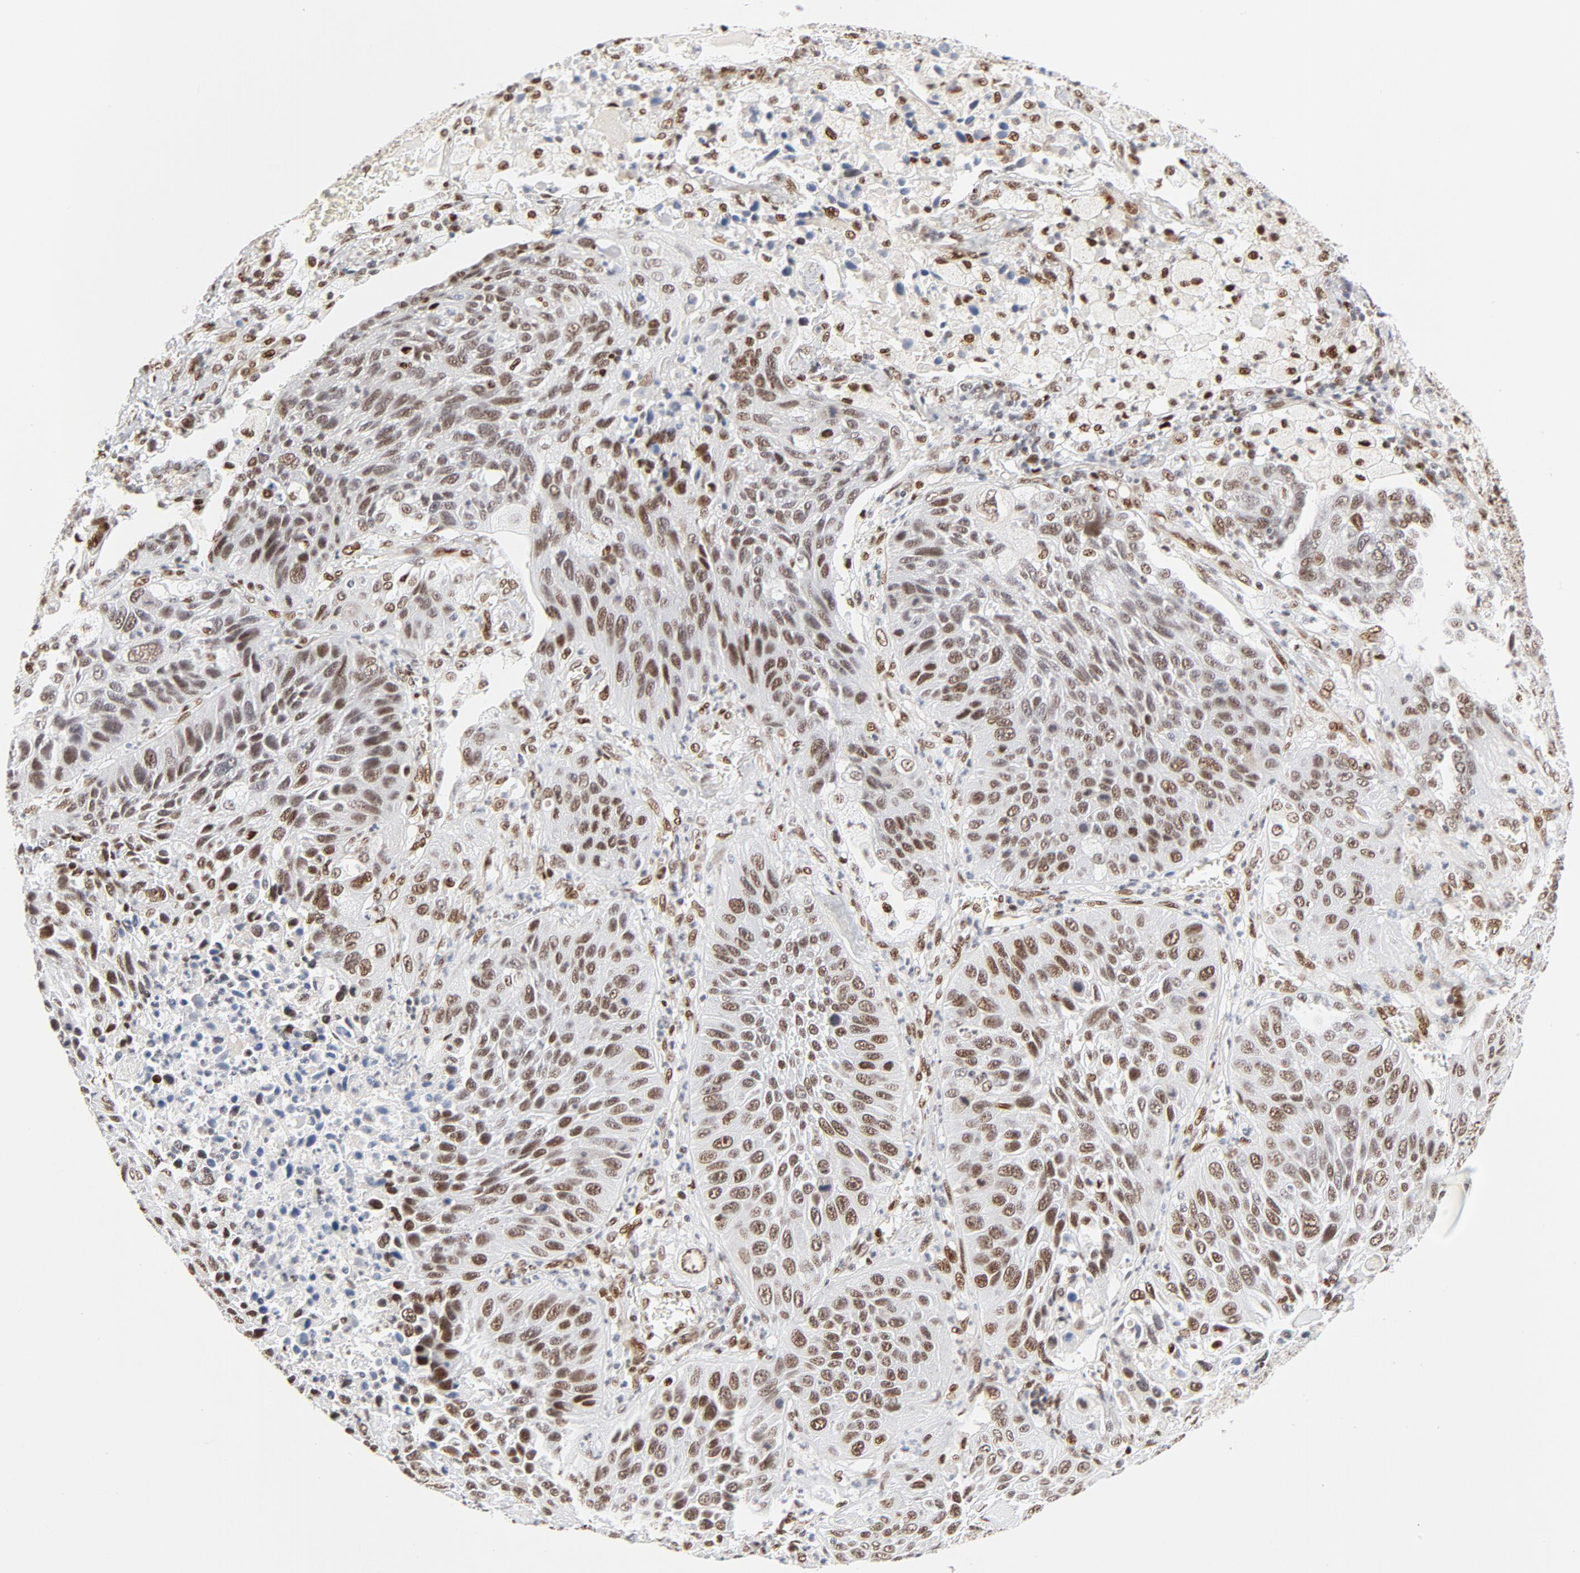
{"staining": {"intensity": "moderate", "quantity": "25%-75%", "location": "nuclear"}, "tissue": "lung cancer", "cell_type": "Tumor cells", "image_type": "cancer", "snomed": [{"axis": "morphology", "description": "Squamous cell carcinoma, NOS"}, {"axis": "topography", "description": "Lung"}], "caption": "Immunohistochemistry (DAB) staining of human lung squamous cell carcinoma displays moderate nuclear protein positivity in about 25%-75% of tumor cells. Using DAB (brown) and hematoxylin (blue) stains, captured at high magnification using brightfield microscopy.", "gene": "MEF2A", "patient": {"sex": "female", "age": 76}}